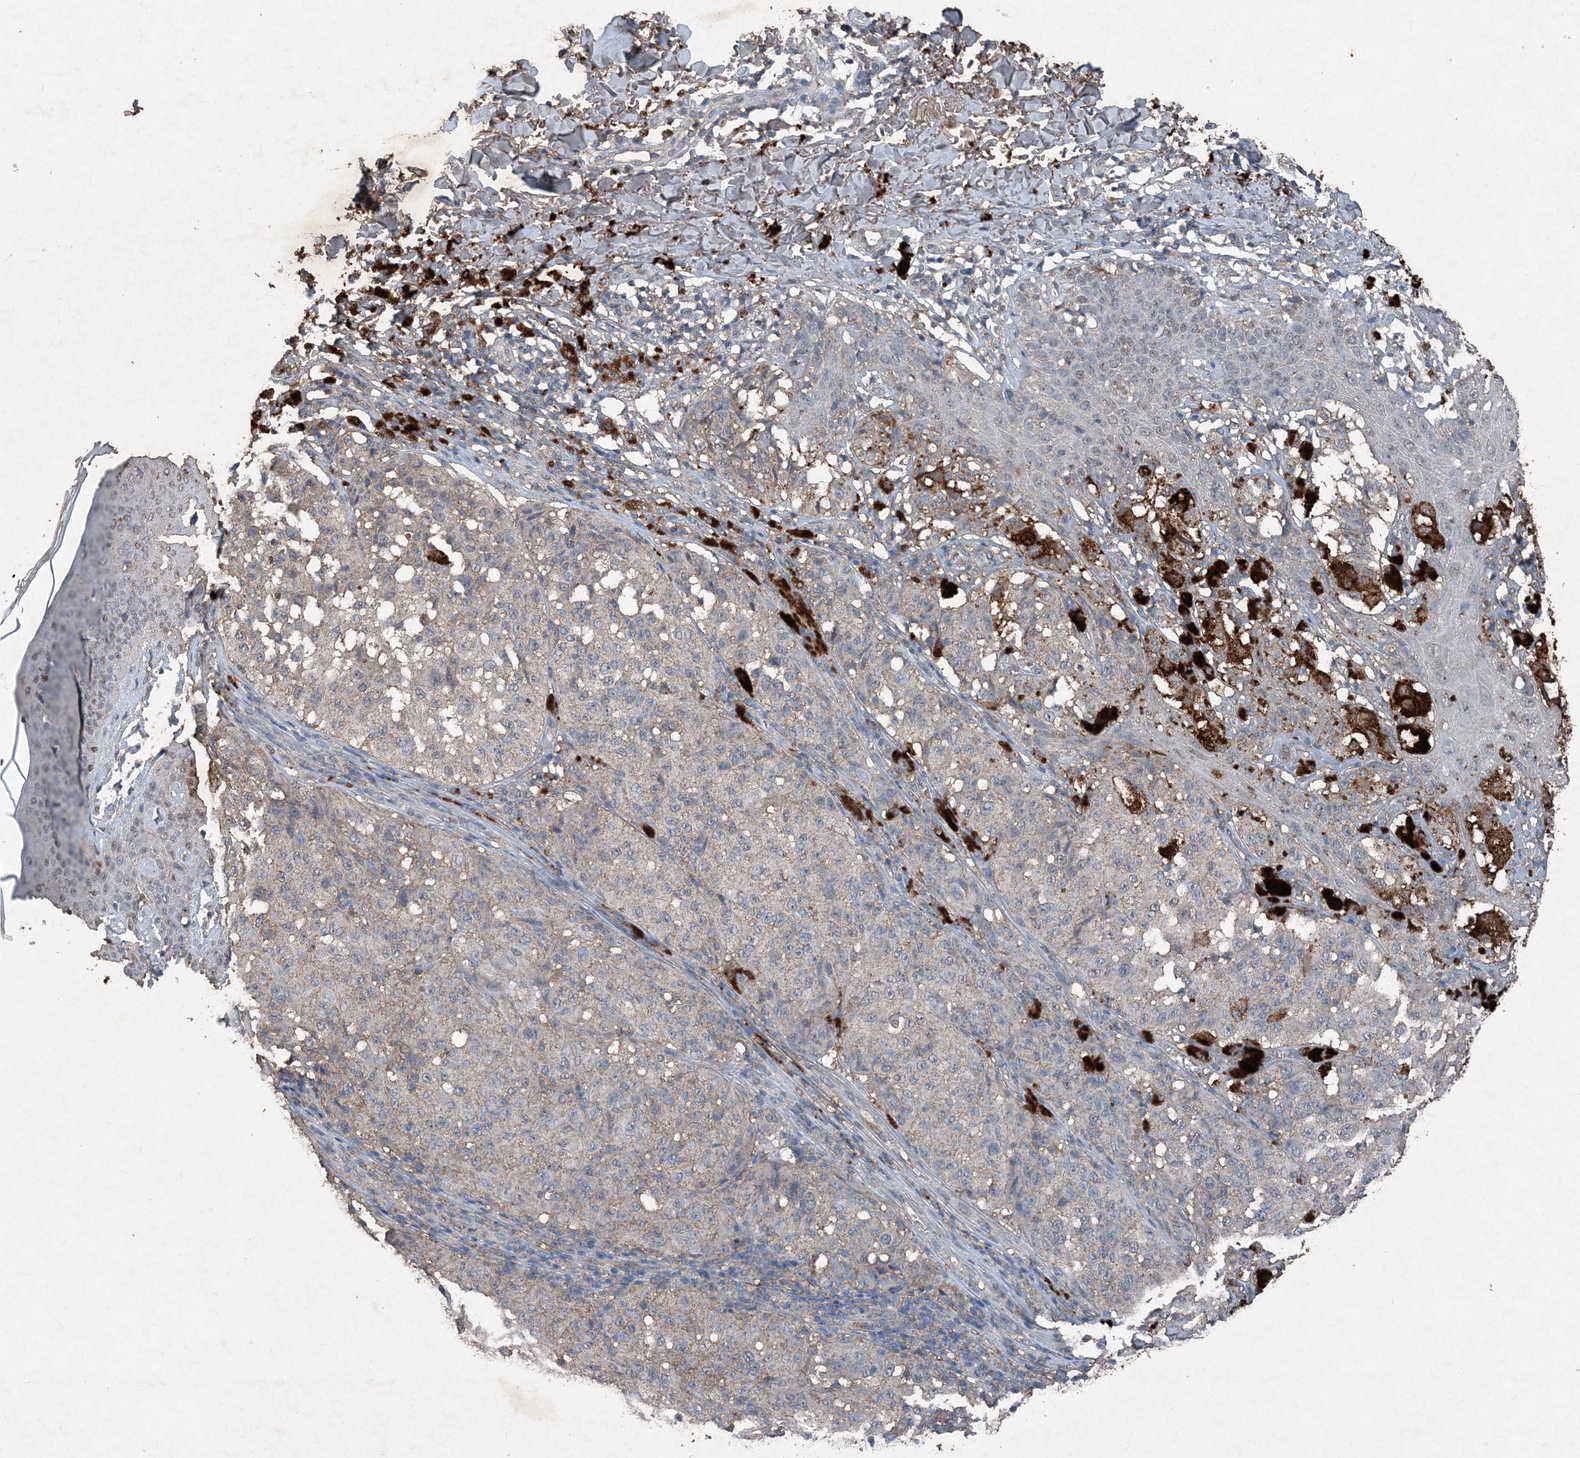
{"staining": {"intensity": "weak", "quantity": "<25%", "location": "cytoplasmic/membranous"}, "tissue": "melanoma", "cell_type": "Tumor cells", "image_type": "cancer", "snomed": [{"axis": "morphology", "description": "Malignant melanoma, NOS"}, {"axis": "topography", "description": "Skin"}], "caption": "This is an immunohistochemistry micrograph of human malignant melanoma. There is no expression in tumor cells.", "gene": "FCN3", "patient": {"sex": "female", "age": 46}}